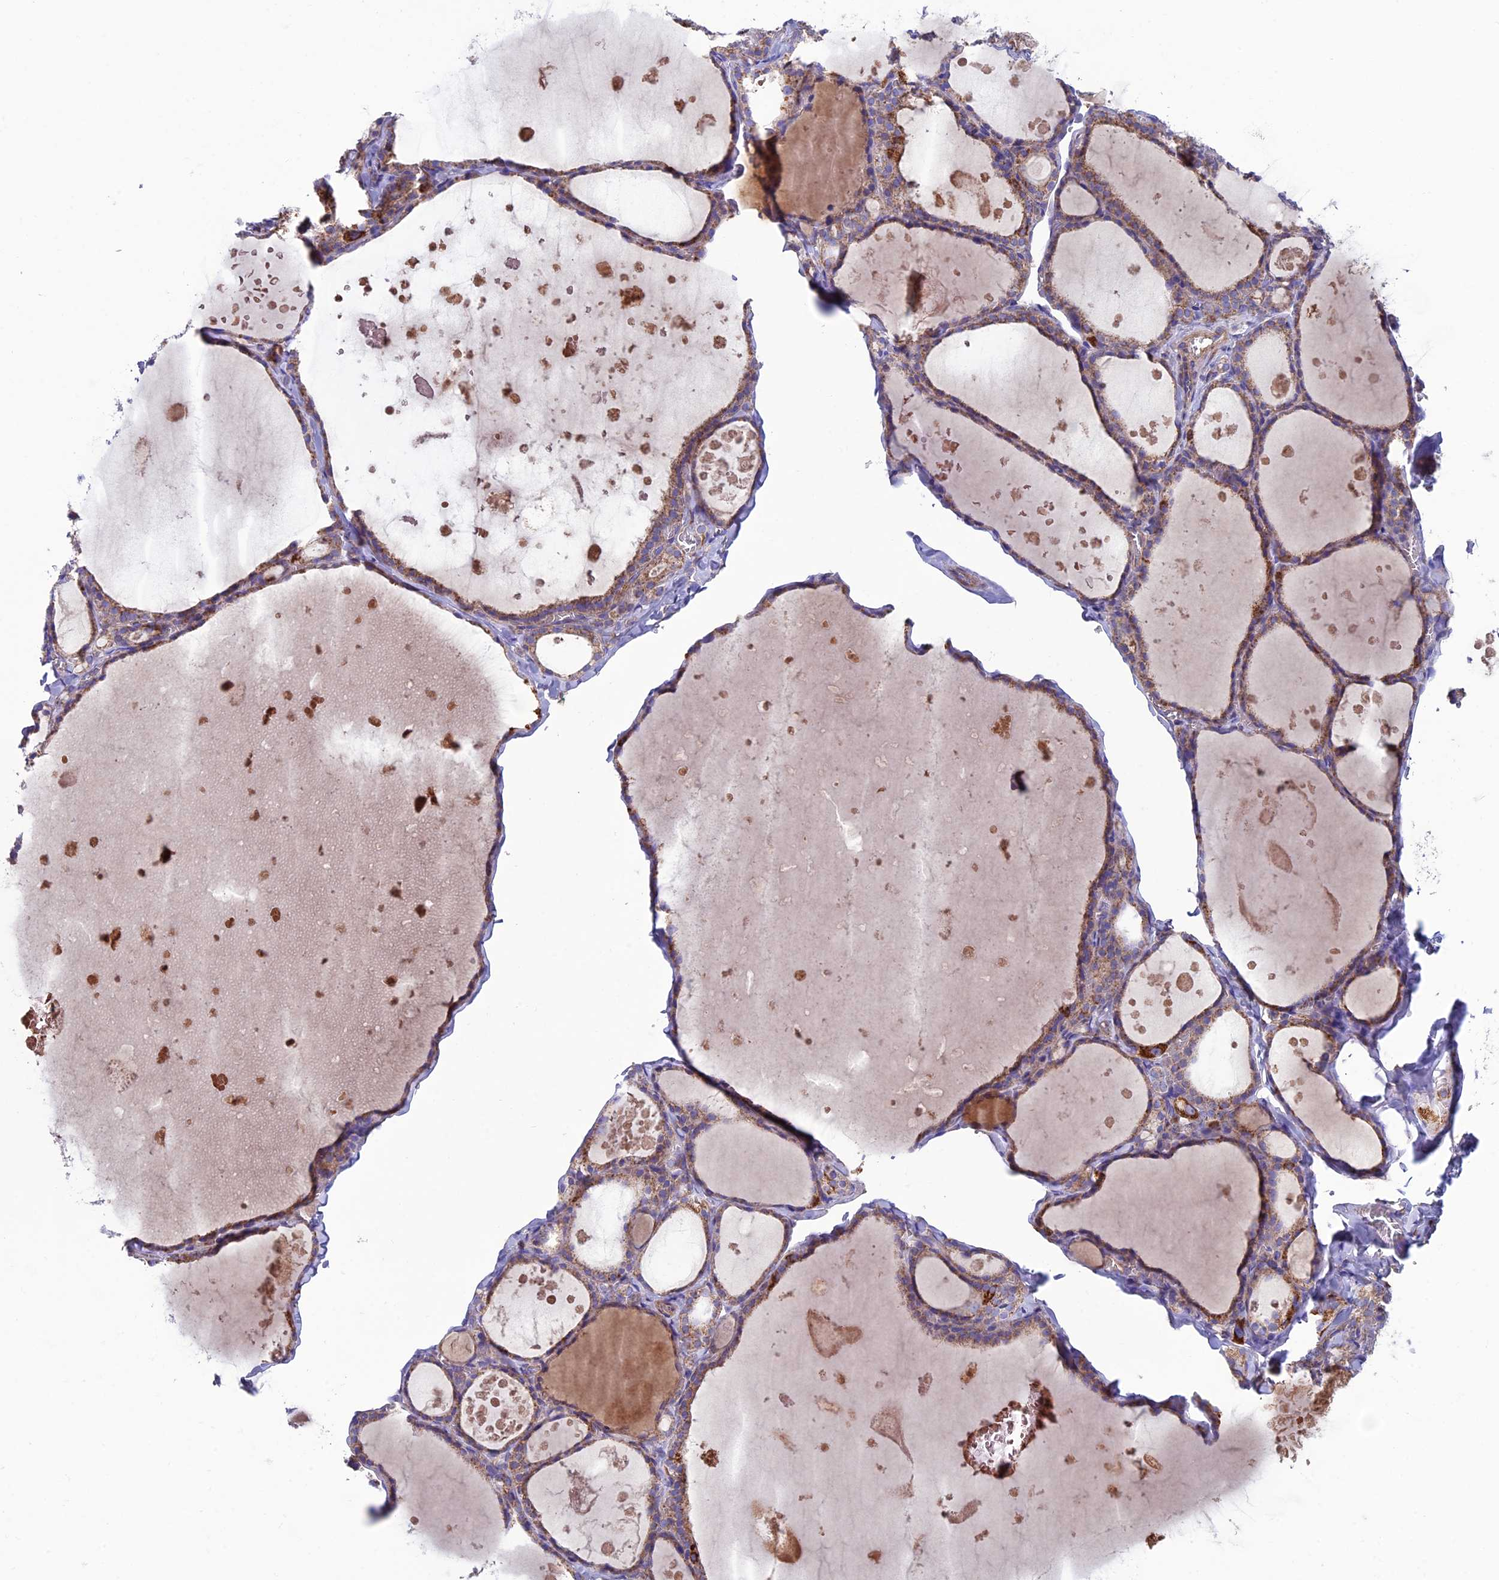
{"staining": {"intensity": "moderate", "quantity": ">75%", "location": "cytoplasmic/membranous"}, "tissue": "thyroid gland", "cell_type": "Glandular cells", "image_type": "normal", "snomed": [{"axis": "morphology", "description": "Normal tissue, NOS"}, {"axis": "topography", "description": "Thyroid gland"}], "caption": "A brown stain highlights moderate cytoplasmic/membranous staining of a protein in glandular cells of unremarkable thyroid gland.", "gene": "SLC15A5", "patient": {"sex": "male", "age": 56}}